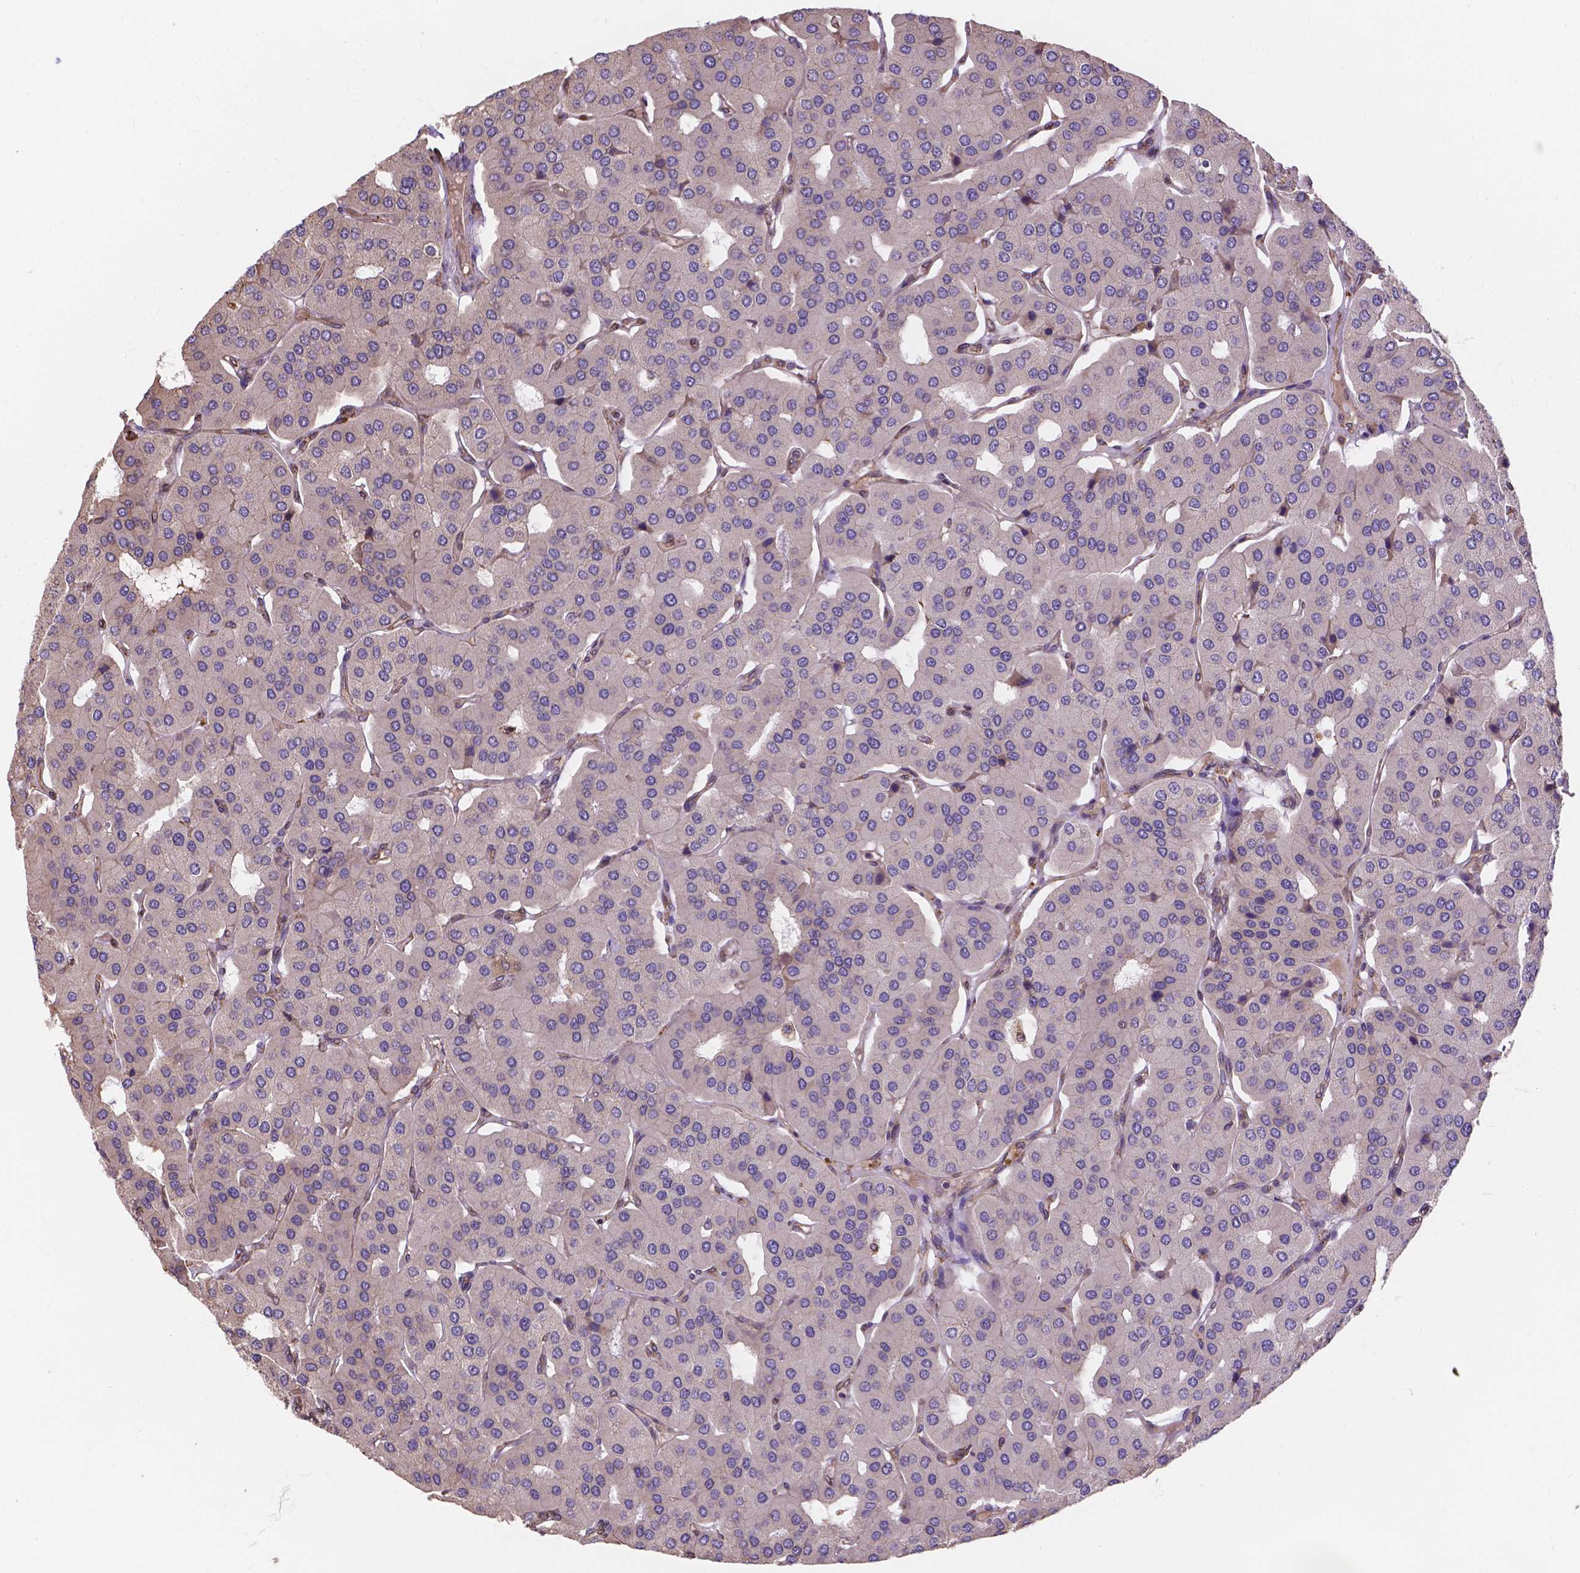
{"staining": {"intensity": "negative", "quantity": "none", "location": "none"}, "tissue": "parathyroid gland", "cell_type": "Glandular cells", "image_type": "normal", "snomed": [{"axis": "morphology", "description": "Normal tissue, NOS"}, {"axis": "morphology", "description": "Adenoma, NOS"}, {"axis": "topography", "description": "Parathyroid gland"}], "caption": "The image demonstrates no staining of glandular cells in benign parathyroid gland.", "gene": "IPO11", "patient": {"sex": "female", "age": 86}}